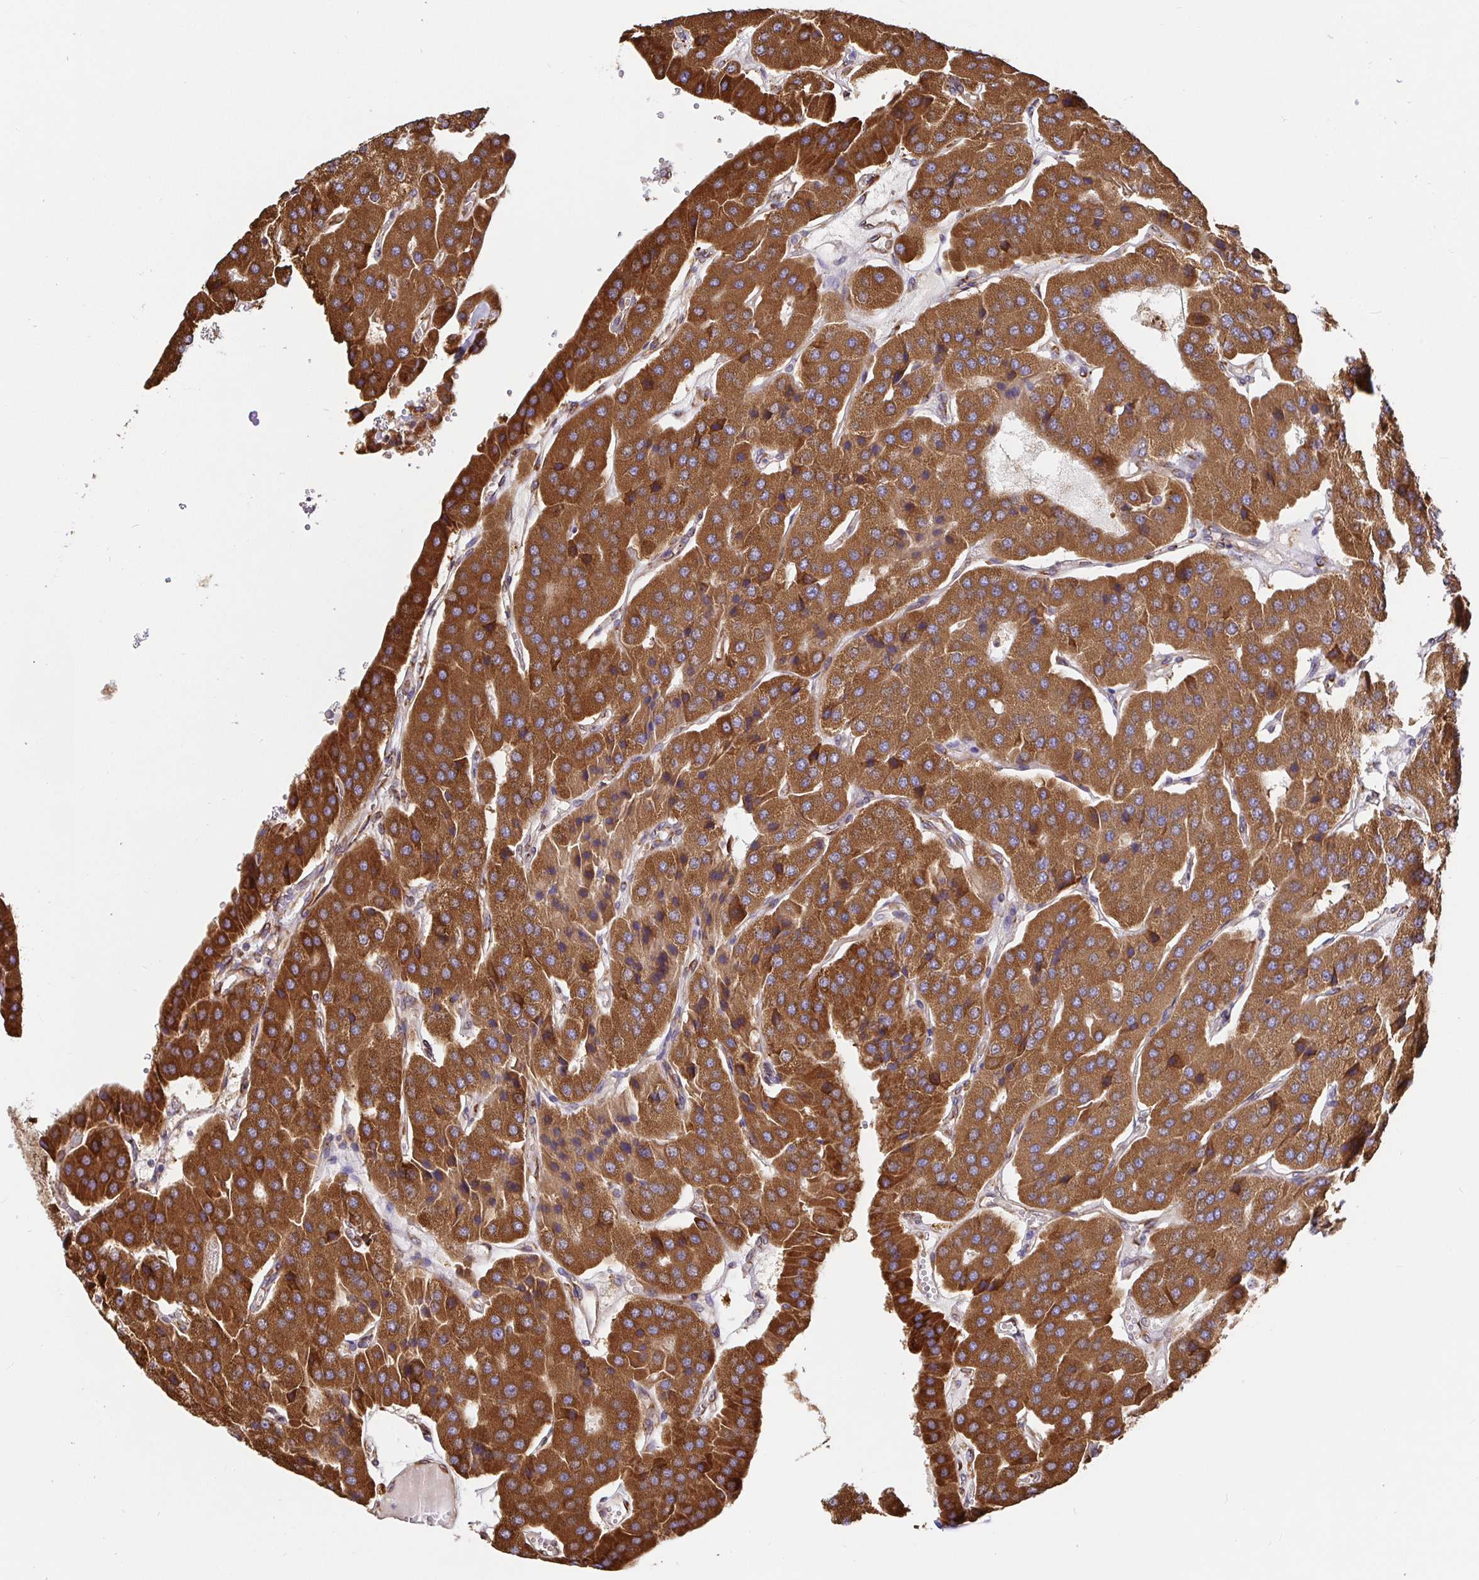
{"staining": {"intensity": "strong", "quantity": ">75%", "location": "cytoplasmic/membranous"}, "tissue": "parathyroid gland", "cell_type": "Glandular cells", "image_type": "normal", "snomed": [{"axis": "morphology", "description": "Normal tissue, NOS"}, {"axis": "morphology", "description": "Adenoma, NOS"}, {"axis": "topography", "description": "Parathyroid gland"}], "caption": "This is a histology image of immunohistochemistry staining of unremarkable parathyroid gland, which shows strong staining in the cytoplasmic/membranous of glandular cells.", "gene": "MAOA", "patient": {"sex": "female", "age": 86}}